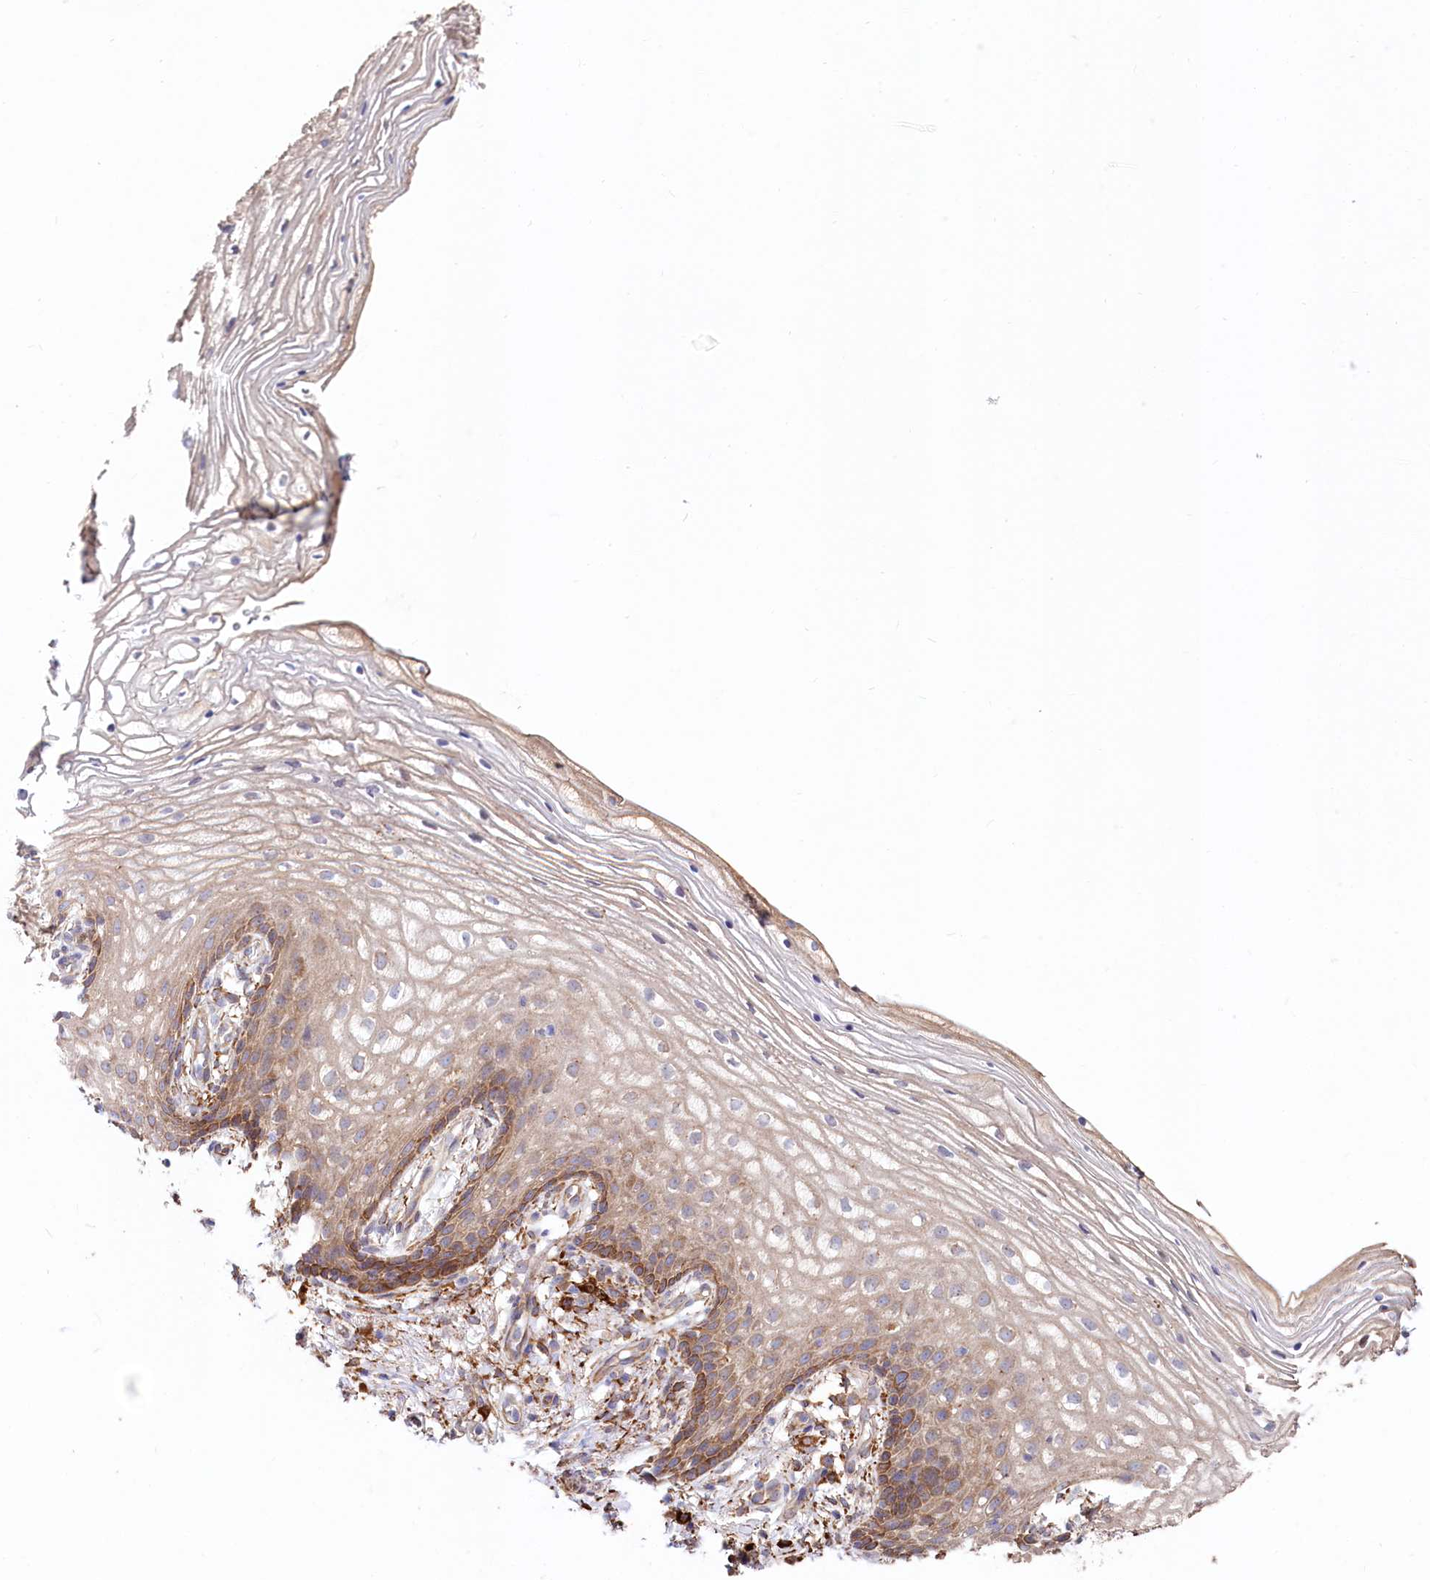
{"staining": {"intensity": "moderate", "quantity": "25%-75%", "location": "cytoplasmic/membranous"}, "tissue": "vagina", "cell_type": "Squamous epithelial cells", "image_type": "normal", "snomed": [{"axis": "morphology", "description": "Normal tissue, NOS"}, {"axis": "topography", "description": "Vagina"}], "caption": "High-magnification brightfield microscopy of normal vagina stained with DAB (brown) and counterstained with hematoxylin (blue). squamous epithelial cells exhibit moderate cytoplasmic/membranous positivity is appreciated in approximately25%-75% of cells. (brown staining indicates protein expression, while blue staining denotes nuclei).", "gene": "CHID1", "patient": {"sex": "female", "age": 60}}